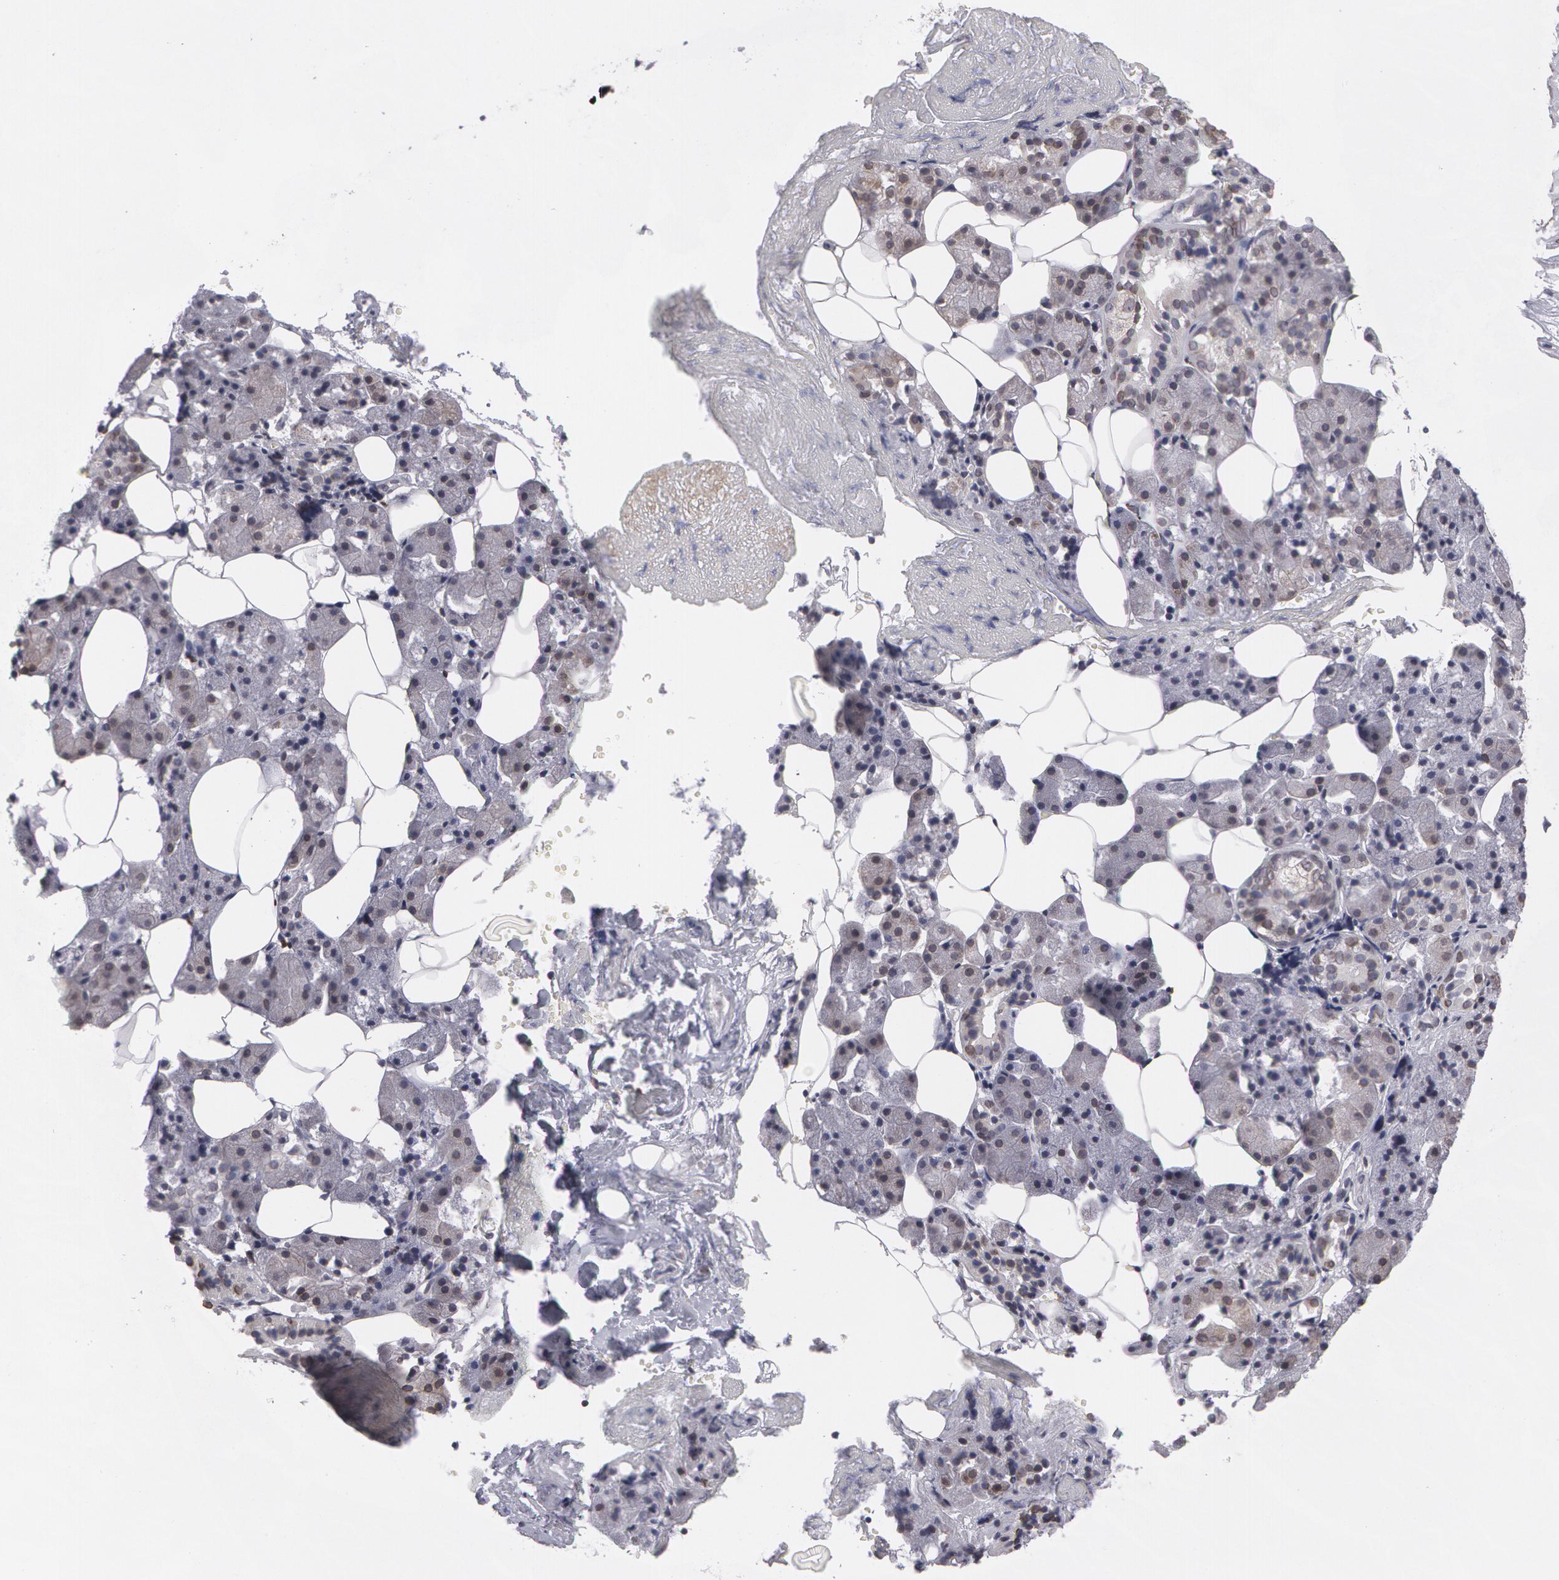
{"staining": {"intensity": "moderate", "quantity": "25%-75%", "location": "cytoplasmic/membranous,nuclear"}, "tissue": "salivary gland", "cell_type": "Glandular cells", "image_type": "normal", "snomed": [{"axis": "morphology", "description": "Normal tissue, NOS"}, {"axis": "topography", "description": "Salivary gland"}], "caption": "Moderate cytoplasmic/membranous,nuclear positivity for a protein is appreciated in about 25%-75% of glandular cells of normal salivary gland using IHC.", "gene": "EMD", "patient": {"sex": "female", "age": 55}}